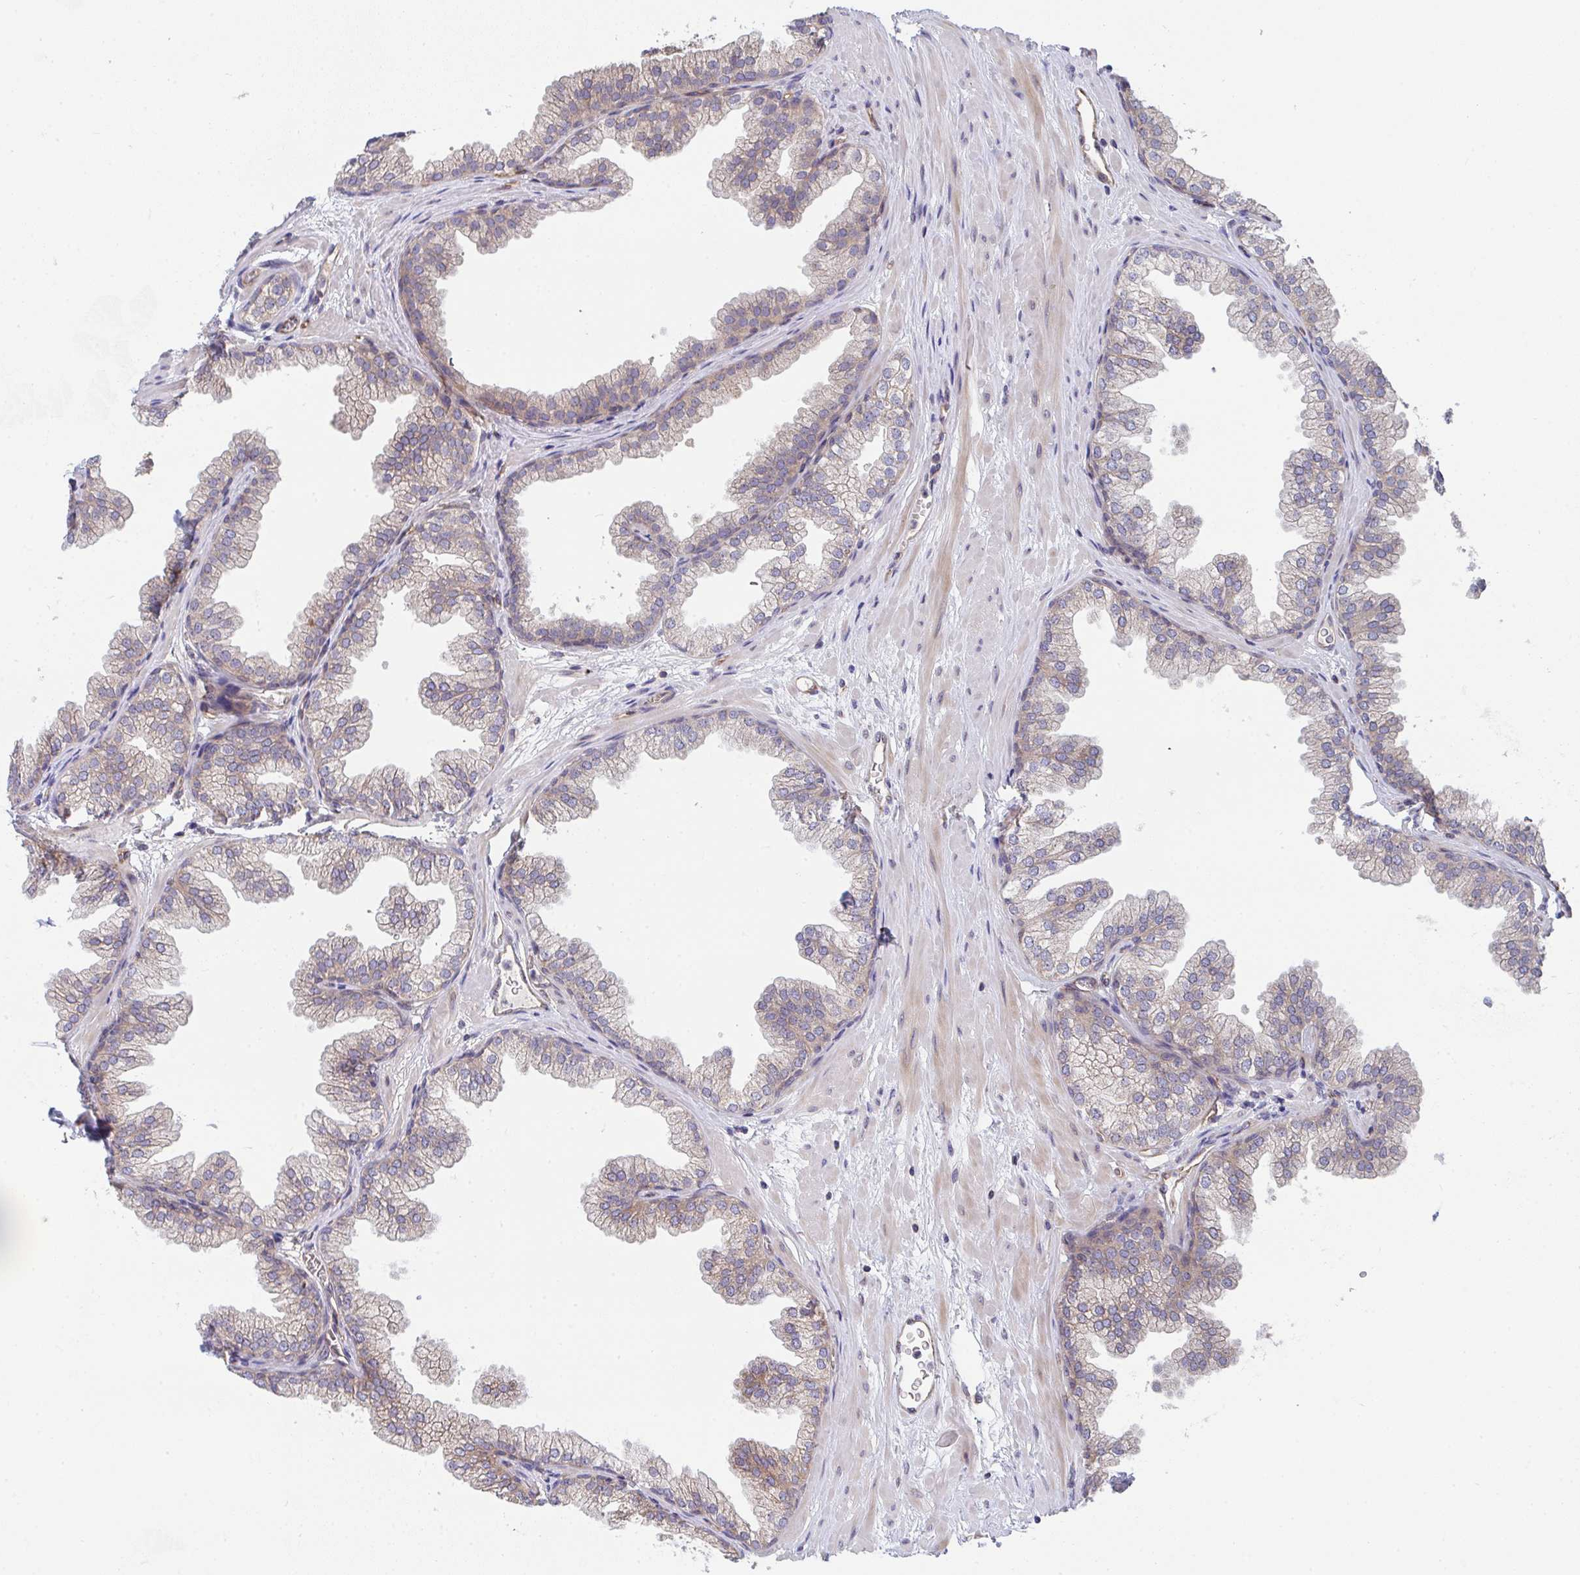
{"staining": {"intensity": "weak", "quantity": "25%-75%", "location": "cytoplasmic/membranous"}, "tissue": "prostate", "cell_type": "Glandular cells", "image_type": "normal", "snomed": [{"axis": "morphology", "description": "Normal tissue, NOS"}, {"axis": "topography", "description": "Prostate"}], "caption": "Brown immunohistochemical staining in unremarkable human prostate exhibits weak cytoplasmic/membranous staining in about 25%-75% of glandular cells. (Brightfield microscopy of DAB IHC at high magnification).", "gene": "EIF1AD", "patient": {"sex": "male", "age": 37}}